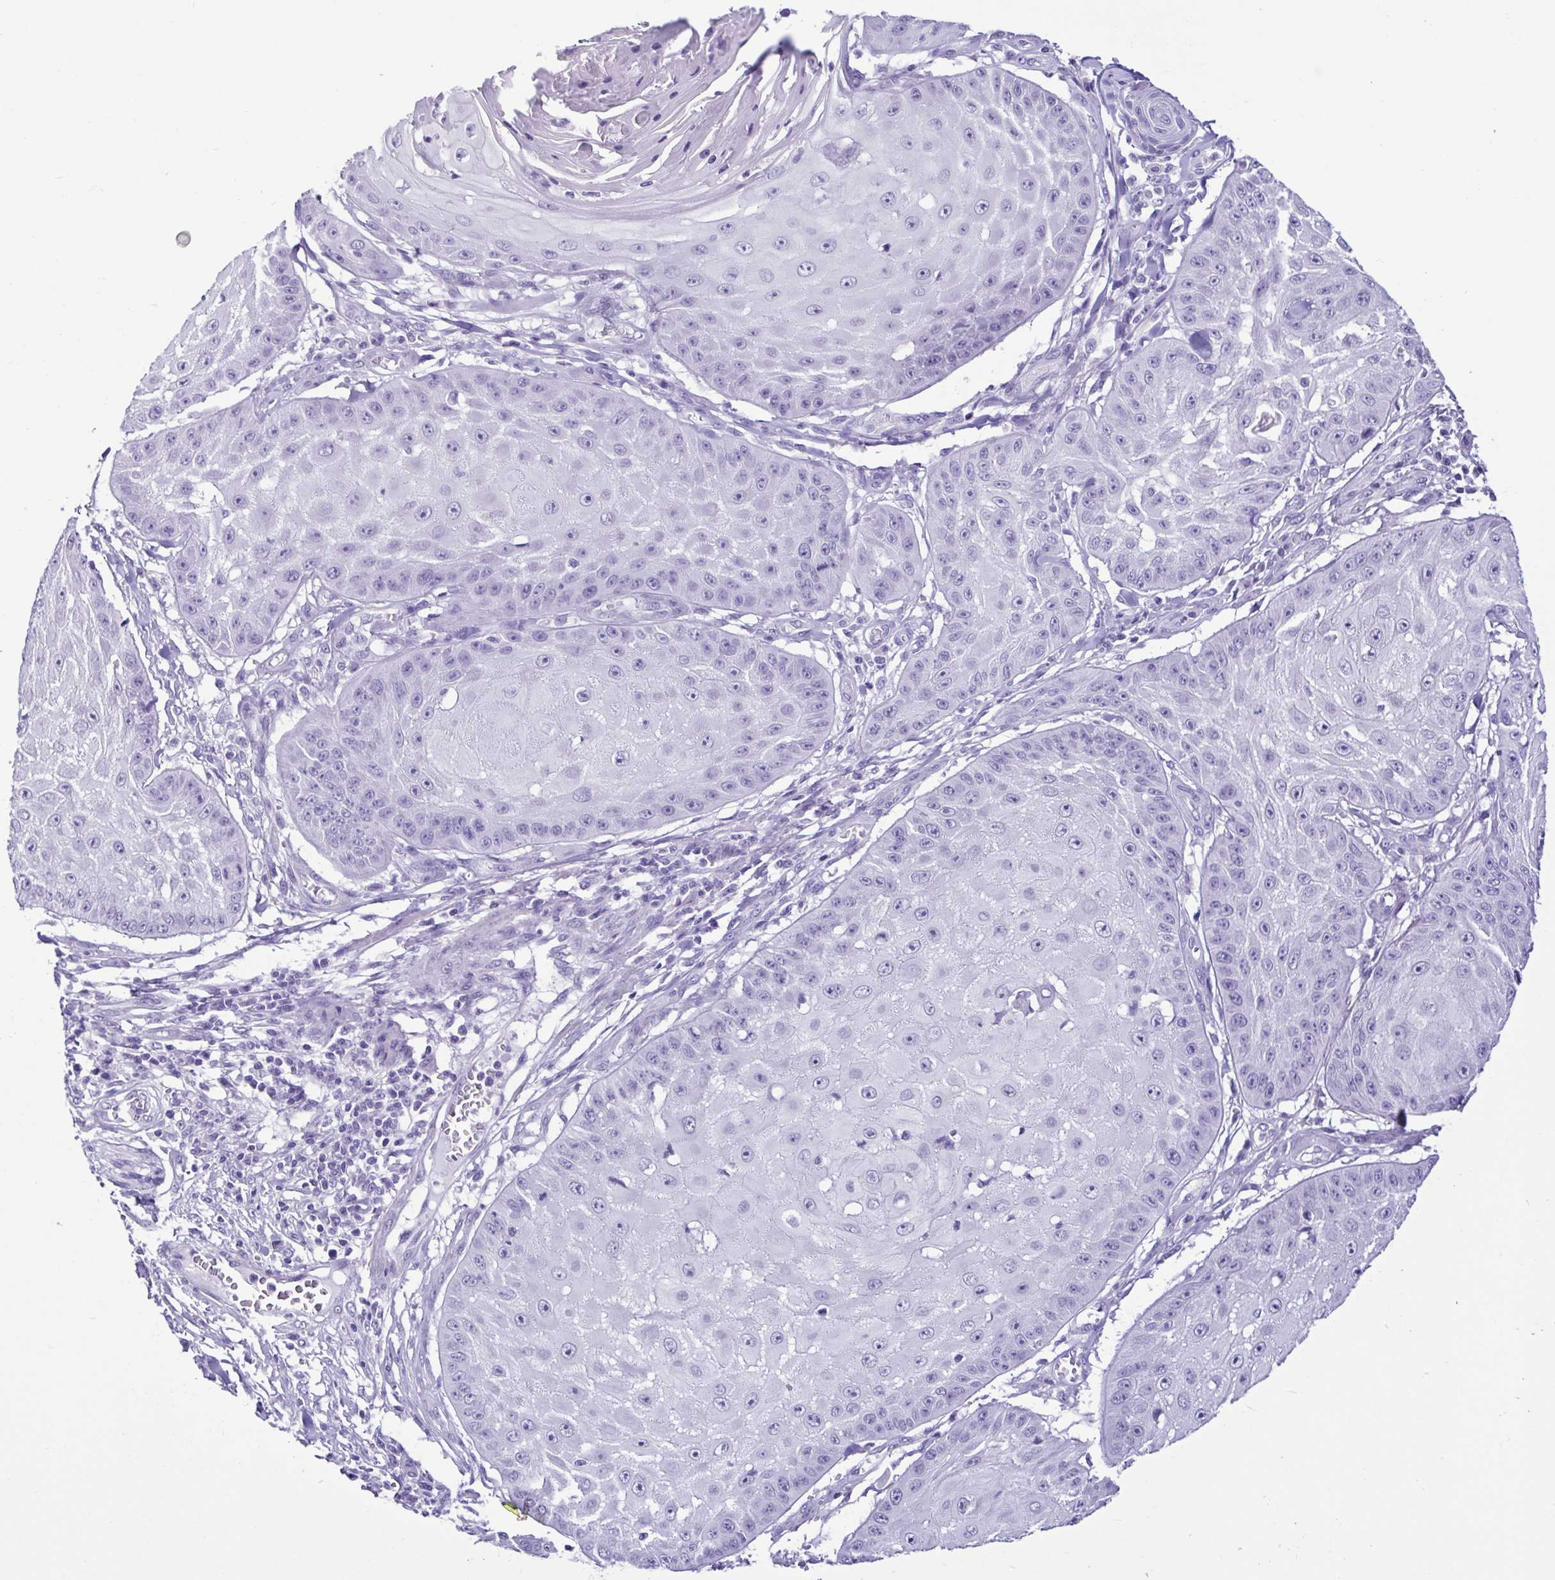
{"staining": {"intensity": "negative", "quantity": "none", "location": "none"}, "tissue": "skin cancer", "cell_type": "Tumor cells", "image_type": "cancer", "snomed": [{"axis": "morphology", "description": "Squamous cell carcinoma, NOS"}, {"axis": "topography", "description": "Skin"}], "caption": "An IHC histopathology image of squamous cell carcinoma (skin) is shown. There is no staining in tumor cells of squamous cell carcinoma (skin). (Stains: DAB IHC with hematoxylin counter stain, Microscopy: brightfield microscopy at high magnification).", "gene": "CBY2", "patient": {"sex": "male", "age": 70}}